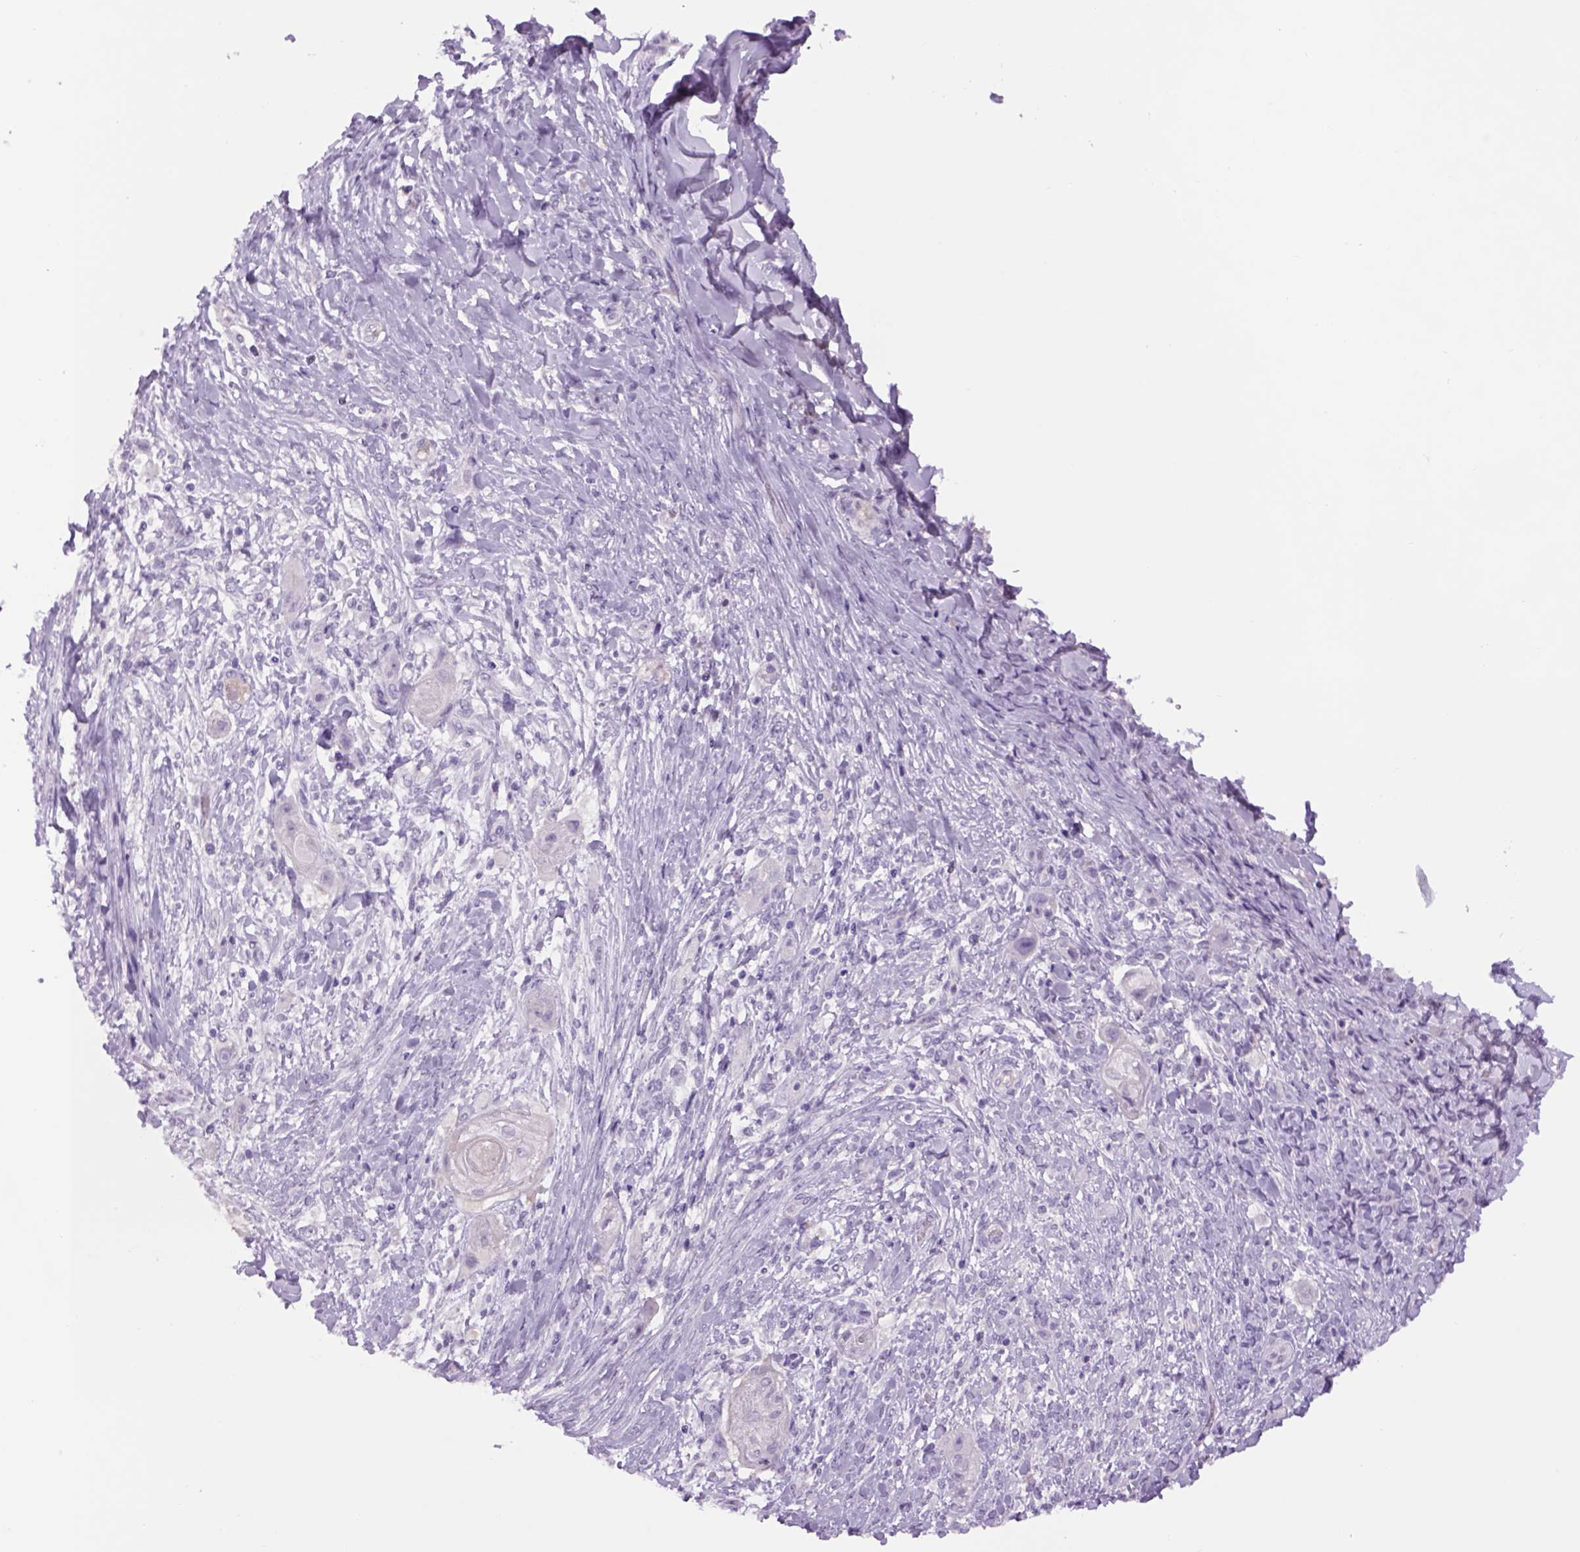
{"staining": {"intensity": "negative", "quantity": "none", "location": "none"}, "tissue": "skin cancer", "cell_type": "Tumor cells", "image_type": "cancer", "snomed": [{"axis": "morphology", "description": "Squamous cell carcinoma, NOS"}, {"axis": "topography", "description": "Skin"}], "caption": "High power microscopy histopathology image of an IHC histopathology image of skin cancer (squamous cell carcinoma), revealing no significant staining in tumor cells.", "gene": "DBH", "patient": {"sex": "male", "age": 62}}